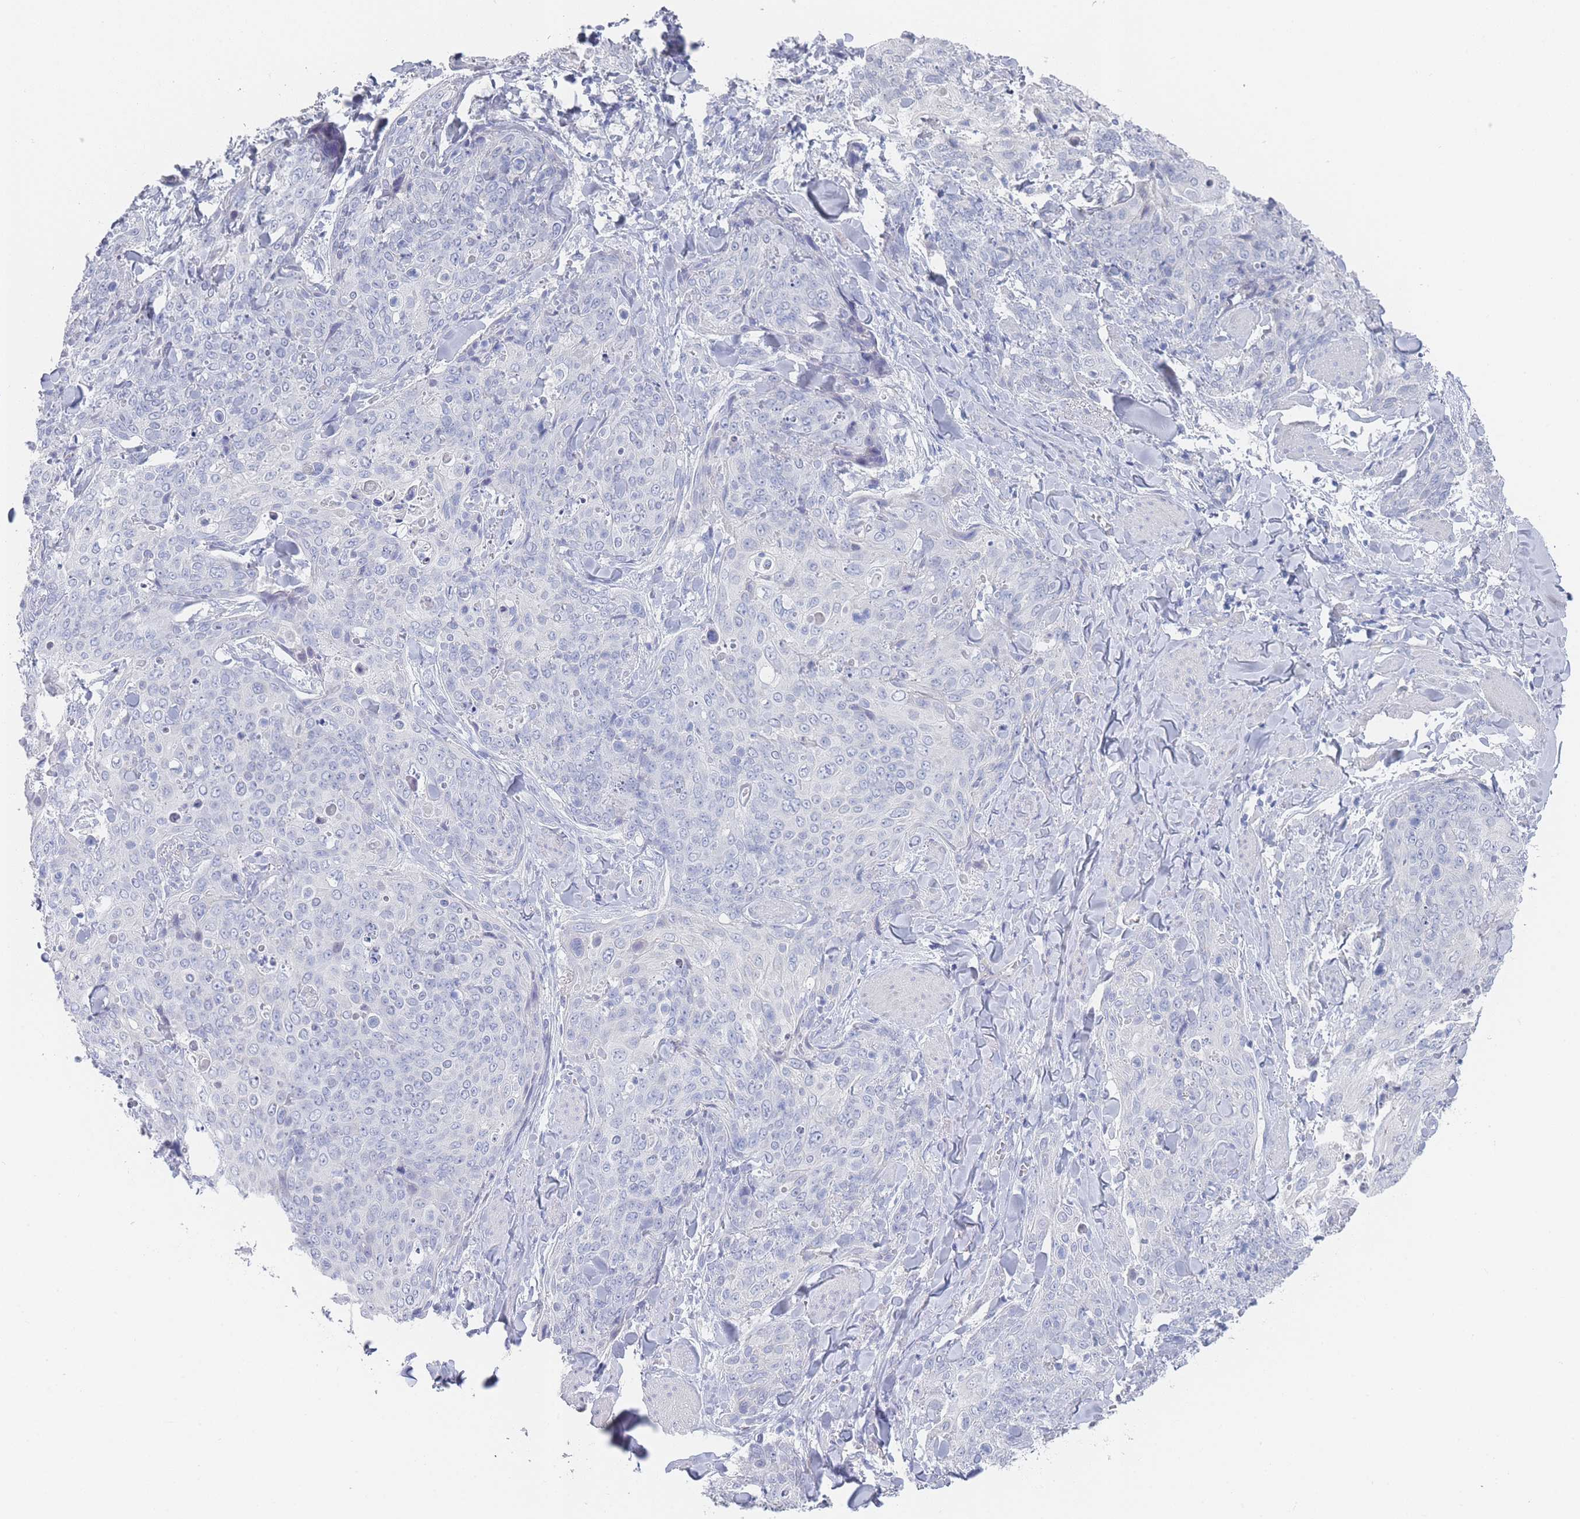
{"staining": {"intensity": "negative", "quantity": "none", "location": "none"}, "tissue": "skin cancer", "cell_type": "Tumor cells", "image_type": "cancer", "snomed": [{"axis": "morphology", "description": "Squamous cell carcinoma, NOS"}, {"axis": "topography", "description": "Skin"}, {"axis": "topography", "description": "Vulva"}], "caption": "An image of skin squamous cell carcinoma stained for a protein shows no brown staining in tumor cells. (DAB immunohistochemistry, high magnification).", "gene": "IMPG1", "patient": {"sex": "female", "age": 85}}